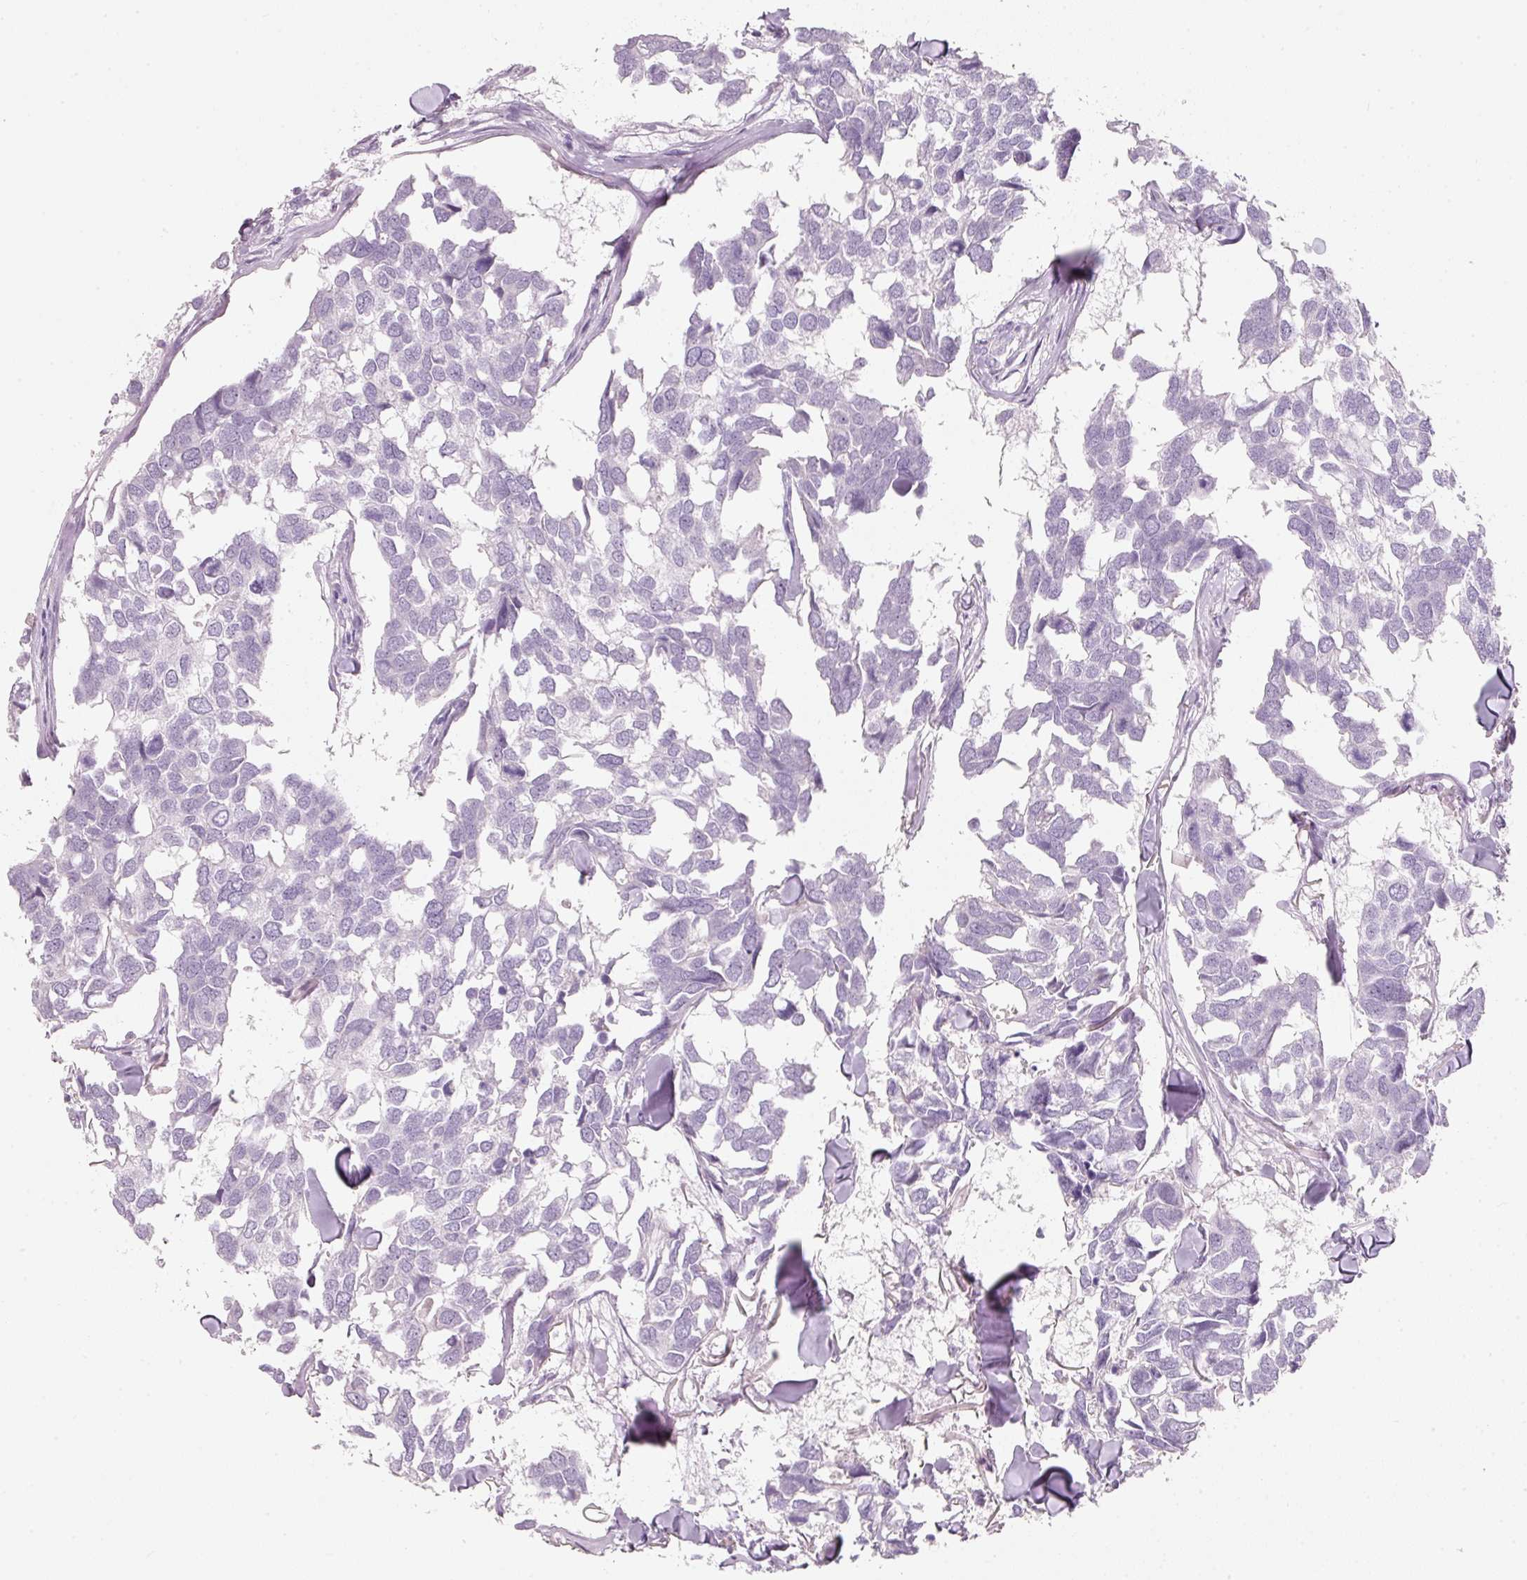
{"staining": {"intensity": "negative", "quantity": "none", "location": "none"}, "tissue": "breast cancer", "cell_type": "Tumor cells", "image_type": "cancer", "snomed": [{"axis": "morphology", "description": "Duct carcinoma"}, {"axis": "topography", "description": "Breast"}], "caption": "Immunohistochemistry (IHC) of human intraductal carcinoma (breast) shows no staining in tumor cells. (Stains: DAB IHC with hematoxylin counter stain, Microscopy: brightfield microscopy at high magnification).", "gene": "ENSG00000206549", "patient": {"sex": "female", "age": 83}}